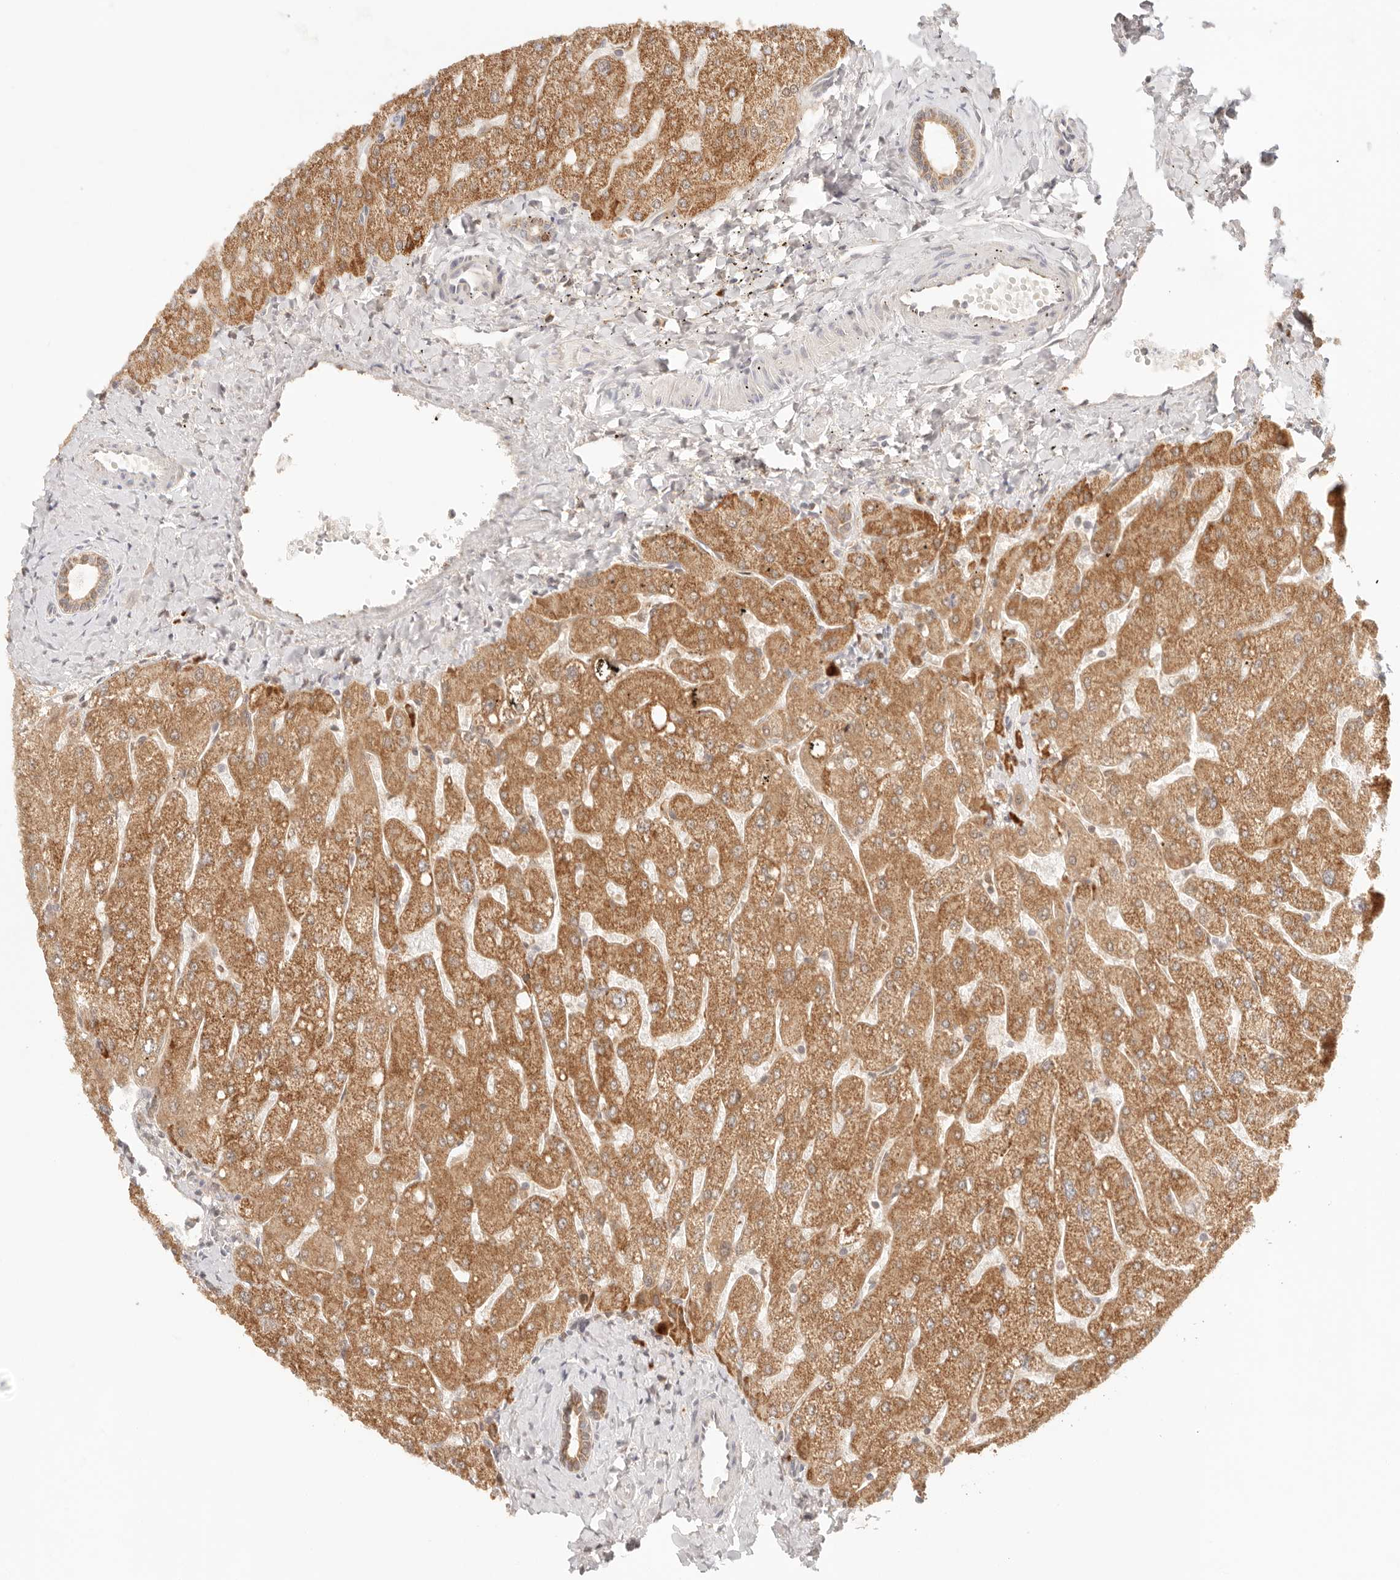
{"staining": {"intensity": "moderate", "quantity": ">75%", "location": "cytoplasmic/membranous"}, "tissue": "liver", "cell_type": "Cholangiocytes", "image_type": "normal", "snomed": [{"axis": "morphology", "description": "Normal tissue, NOS"}, {"axis": "topography", "description": "Liver"}], "caption": "Protein staining of normal liver demonstrates moderate cytoplasmic/membranous positivity in approximately >75% of cholangiocytes.", "gene": "COA6", "patient": {"sex": "male", "age": 55}}